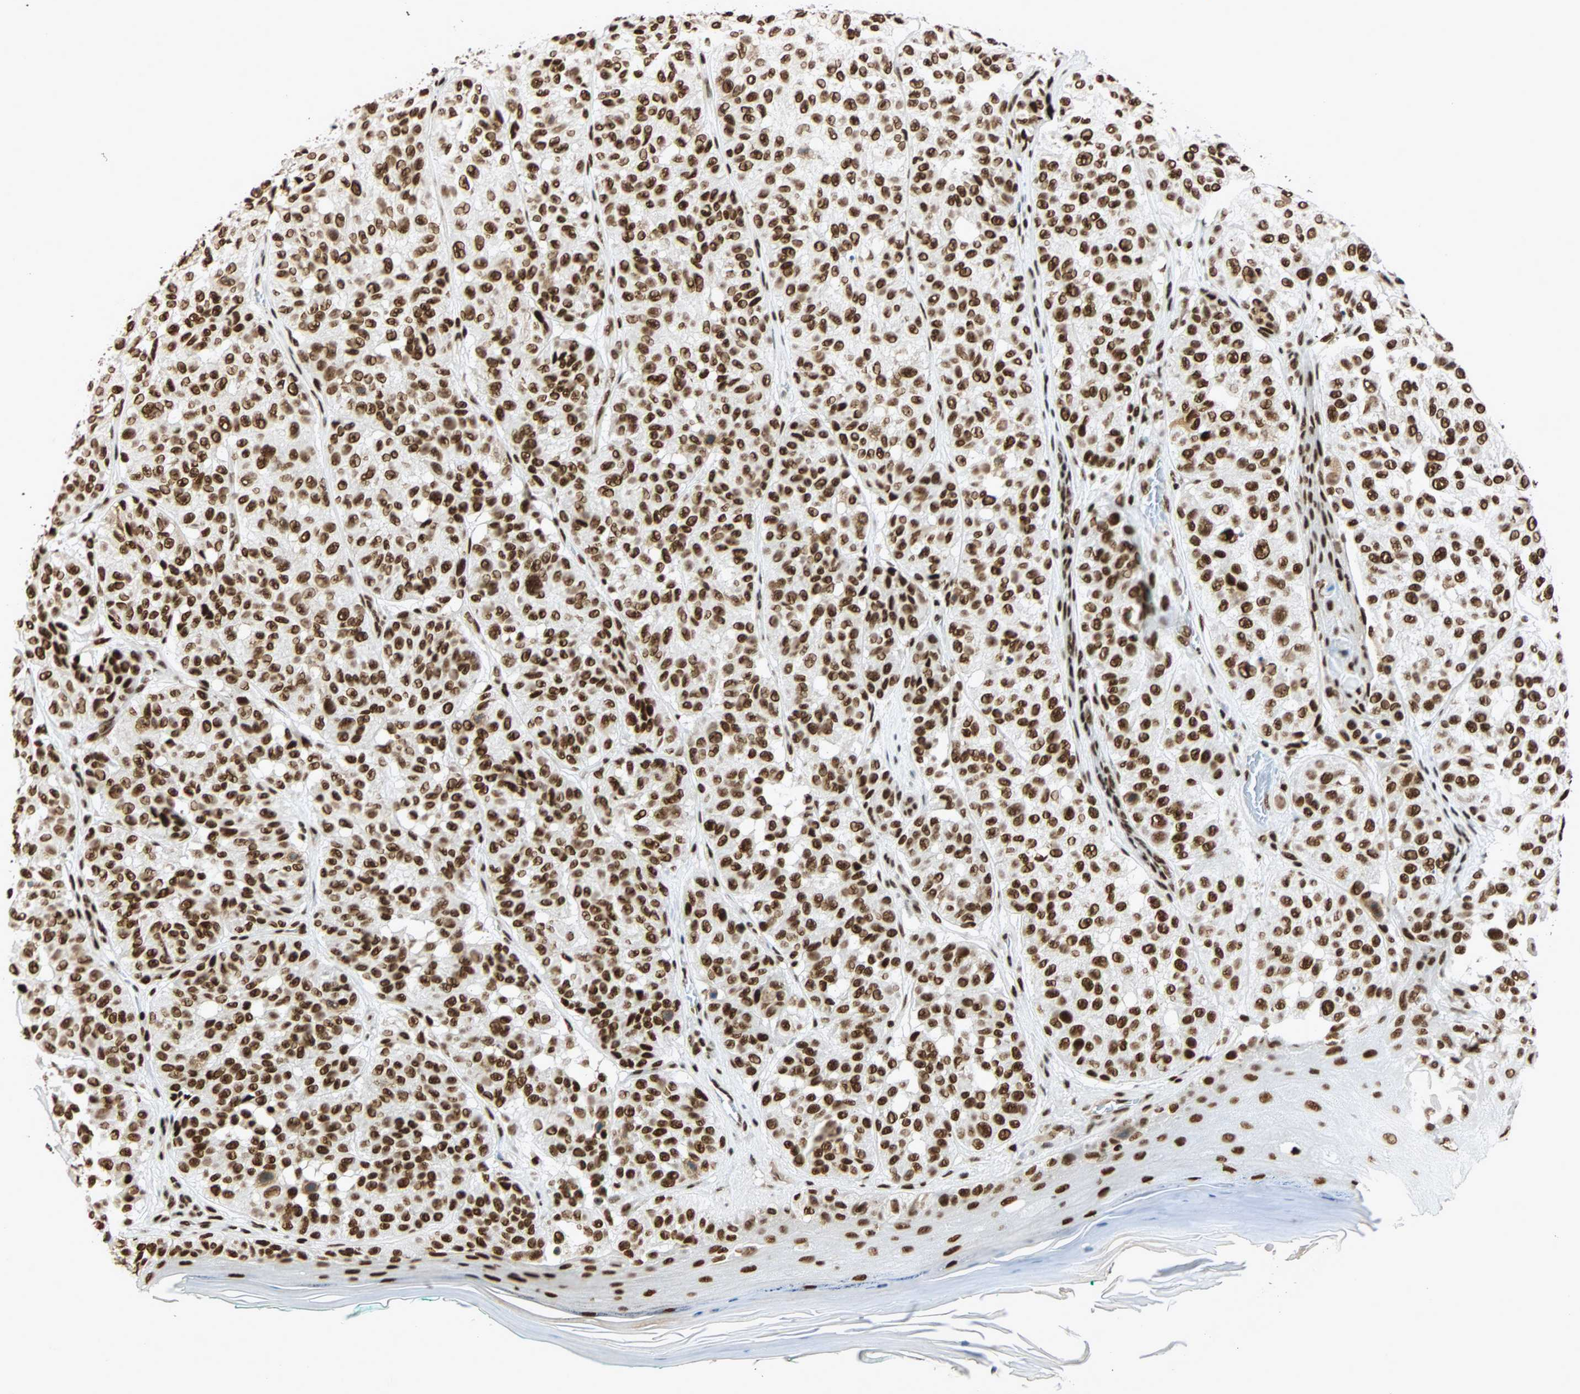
{"staining": {"intensity": "strong", "quantity": ">75%", "location": "nuclear"}, "tissue": "melanoma", "cell_type": "Tumor cells", "image_type": "cancer", "snomed": [{"axis": "morphology", "description": "Malignant melanoma, NOS"}, {"axis": "topography", "description": "Skin"}], "caption": "The image shows a brown stain indicating the presence of a protein in the nuclear of tumor cells in malignant melanoma.", "gene": "CDK12", "patient": {"sex": "female", "age": 46}}